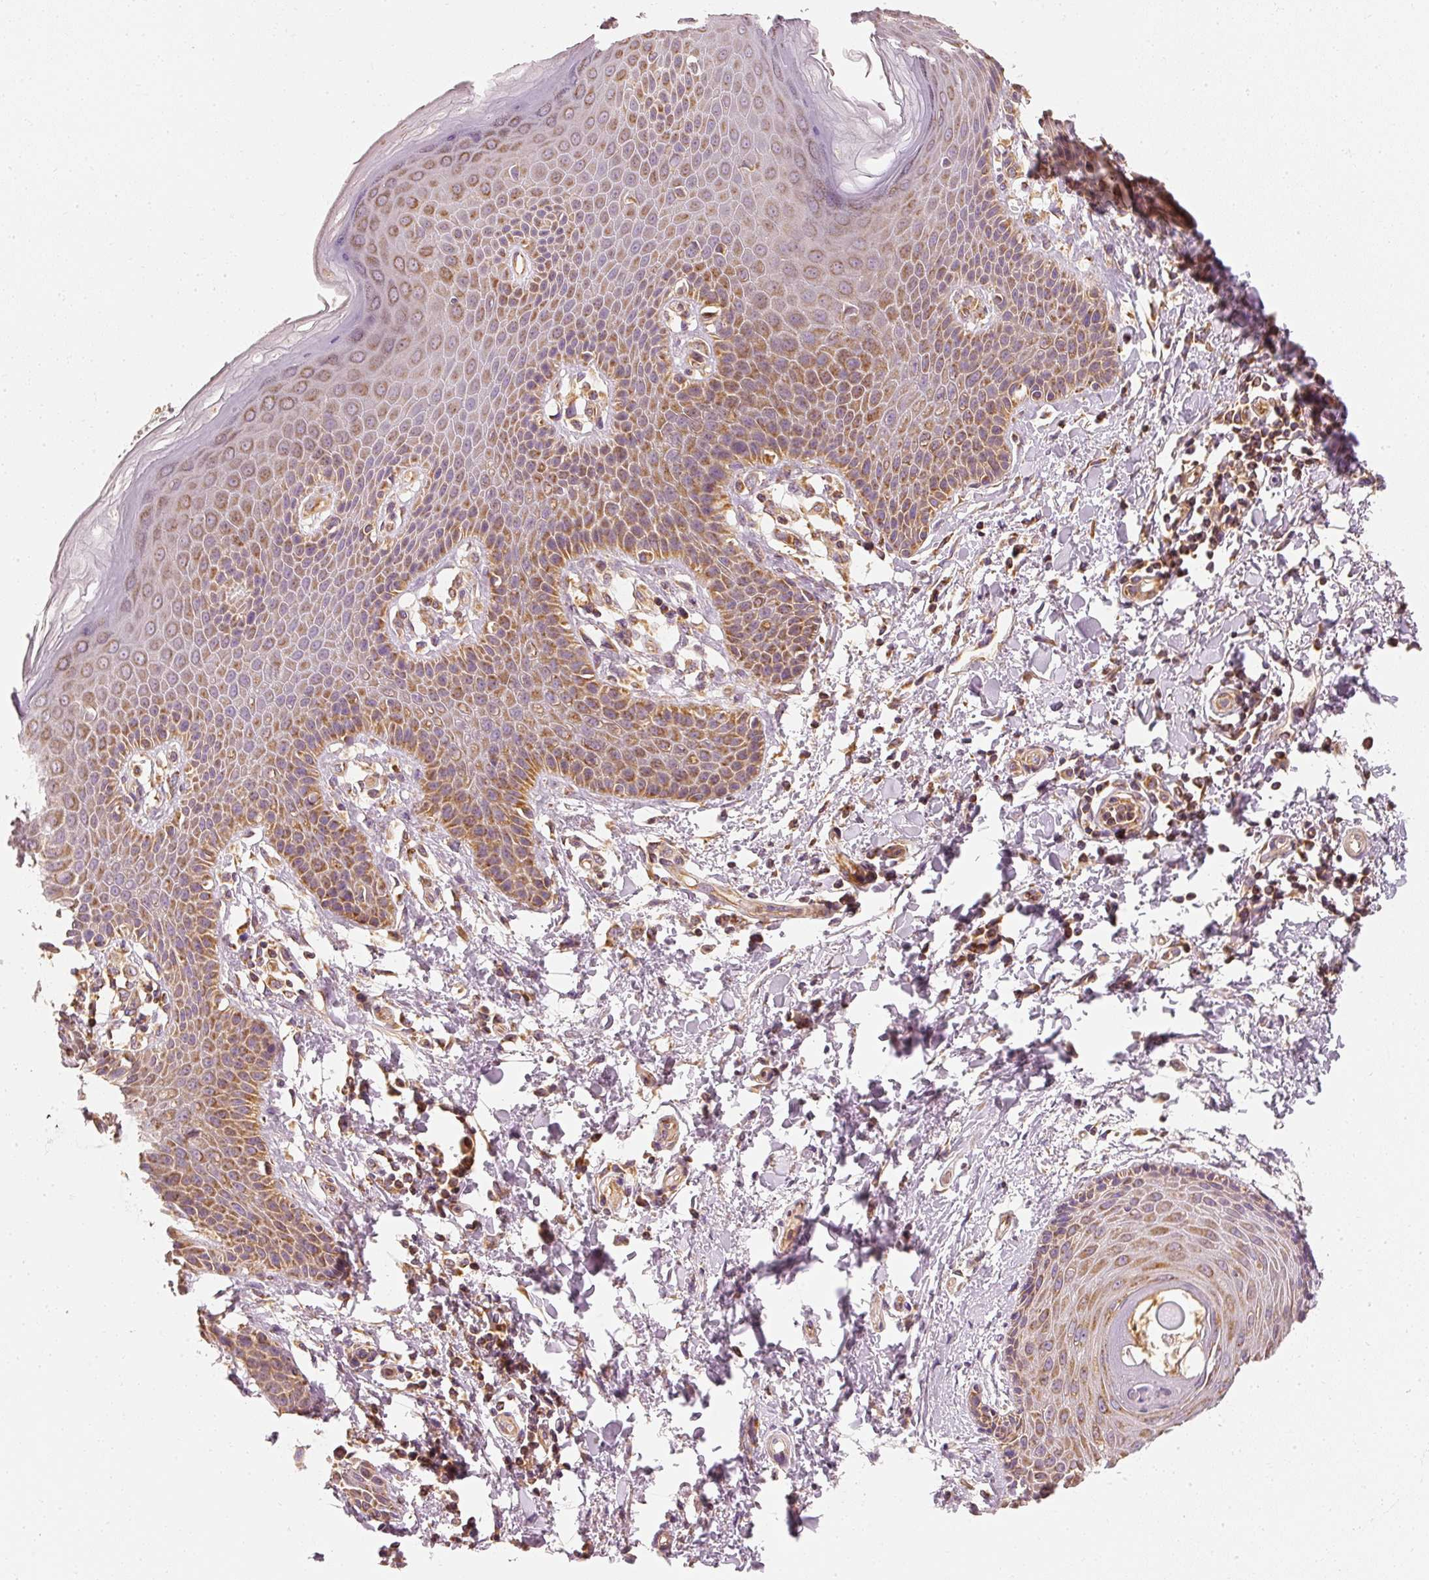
{"staining": {"intensity": "moderate", "quantity": ">75%", "location": "cytoplasmic/membranous"}, "tissue": "skin", "cell_type": "Epidermal cells", "image_type": "normal", "snomed": [{"axis": "morphology", "description": "Normal tissue, NOS"}, {"axis": "topography", "description": "Peripheral nerve tissue"}], "caption": "Skin stained with IHC exhibits moderate cytoplasmic/membranous staining in approximately >75% of epidermal cells.", "gene": "TOMM40", "patient": {"sex": "male", "age": 51}}